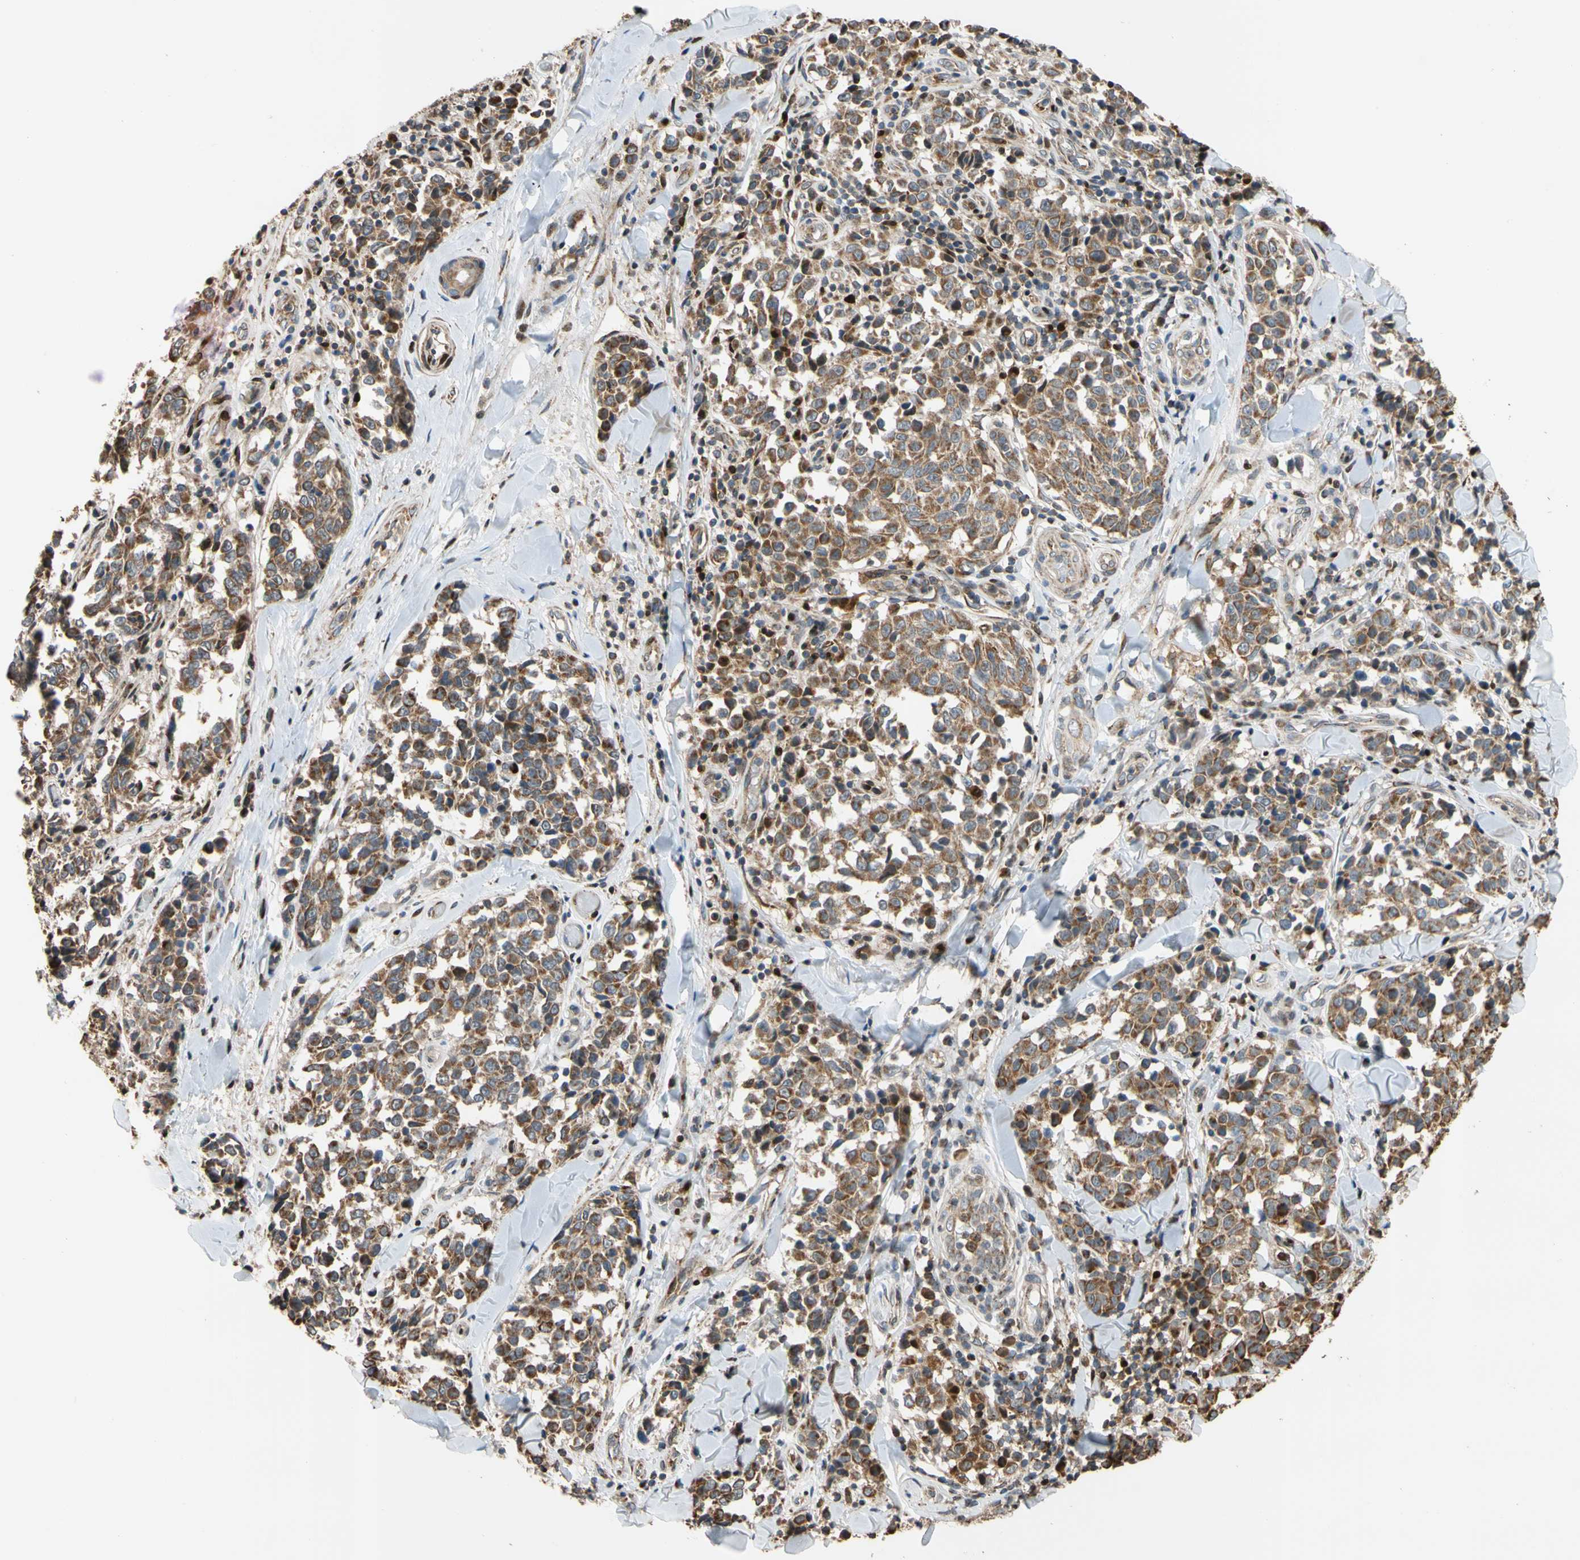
{"staining": {"intensity": "moderate", "quantity": ">75%", "location": "cytoplasmic/membranous"}, "tissue": "melanoma", "cell_type": "Tumor cells", "image_type": "cancer", "snomed": [{"axis": "morphology", "description": "Malignant melanoma, NOS"}, {"axis": "topography", "description": "Skin"}], "caption": "Protein expression analysis of human melanoma reveals moderate cytoplasmic/membranous staining in about >75% of tumor cells.", "gene": "IP6K2", "patient": {"sex": "female", "age": 64}}